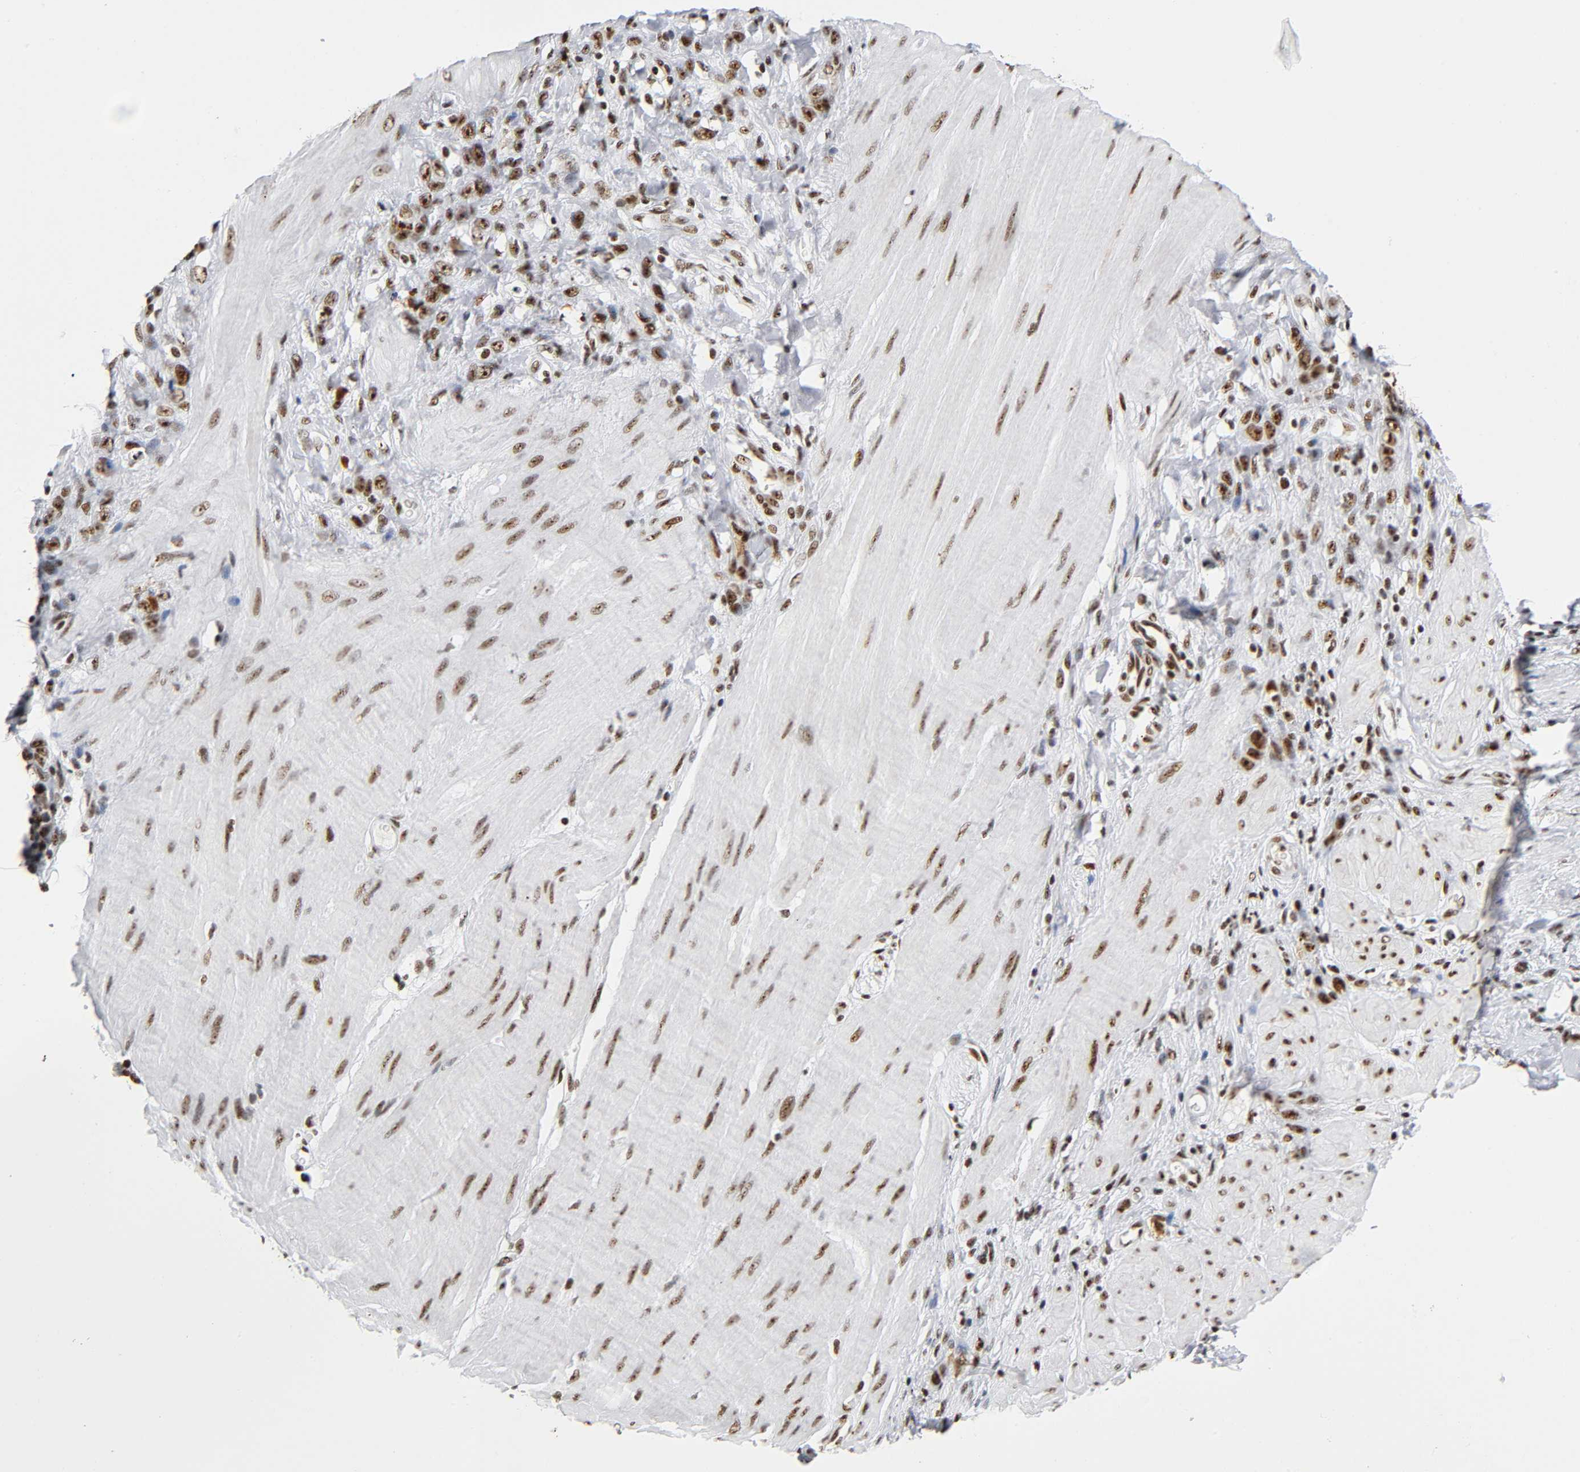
{"staining": {"intensity": "strong", "quantity": ">75%", "location": "nuclear"}, "tissue": "stomach cancer", "cell_type": "Tumor cells", "image_type": "cancer", "snomed": [{"axis": "morphology", "description": "Adenocarcinoma, NOS"}, {"axis": "topography", "description": "Stomach"}], "caption": "Protein staining of adenocarcinoma (stomach) tissue displays strong nuclear positivity in approximately >75% of tumor cells. (Brightfield microscopy of DAB IHC at high magnification).", "gene": "UBTF", "patient": {"sex": "male", "age": 82}}